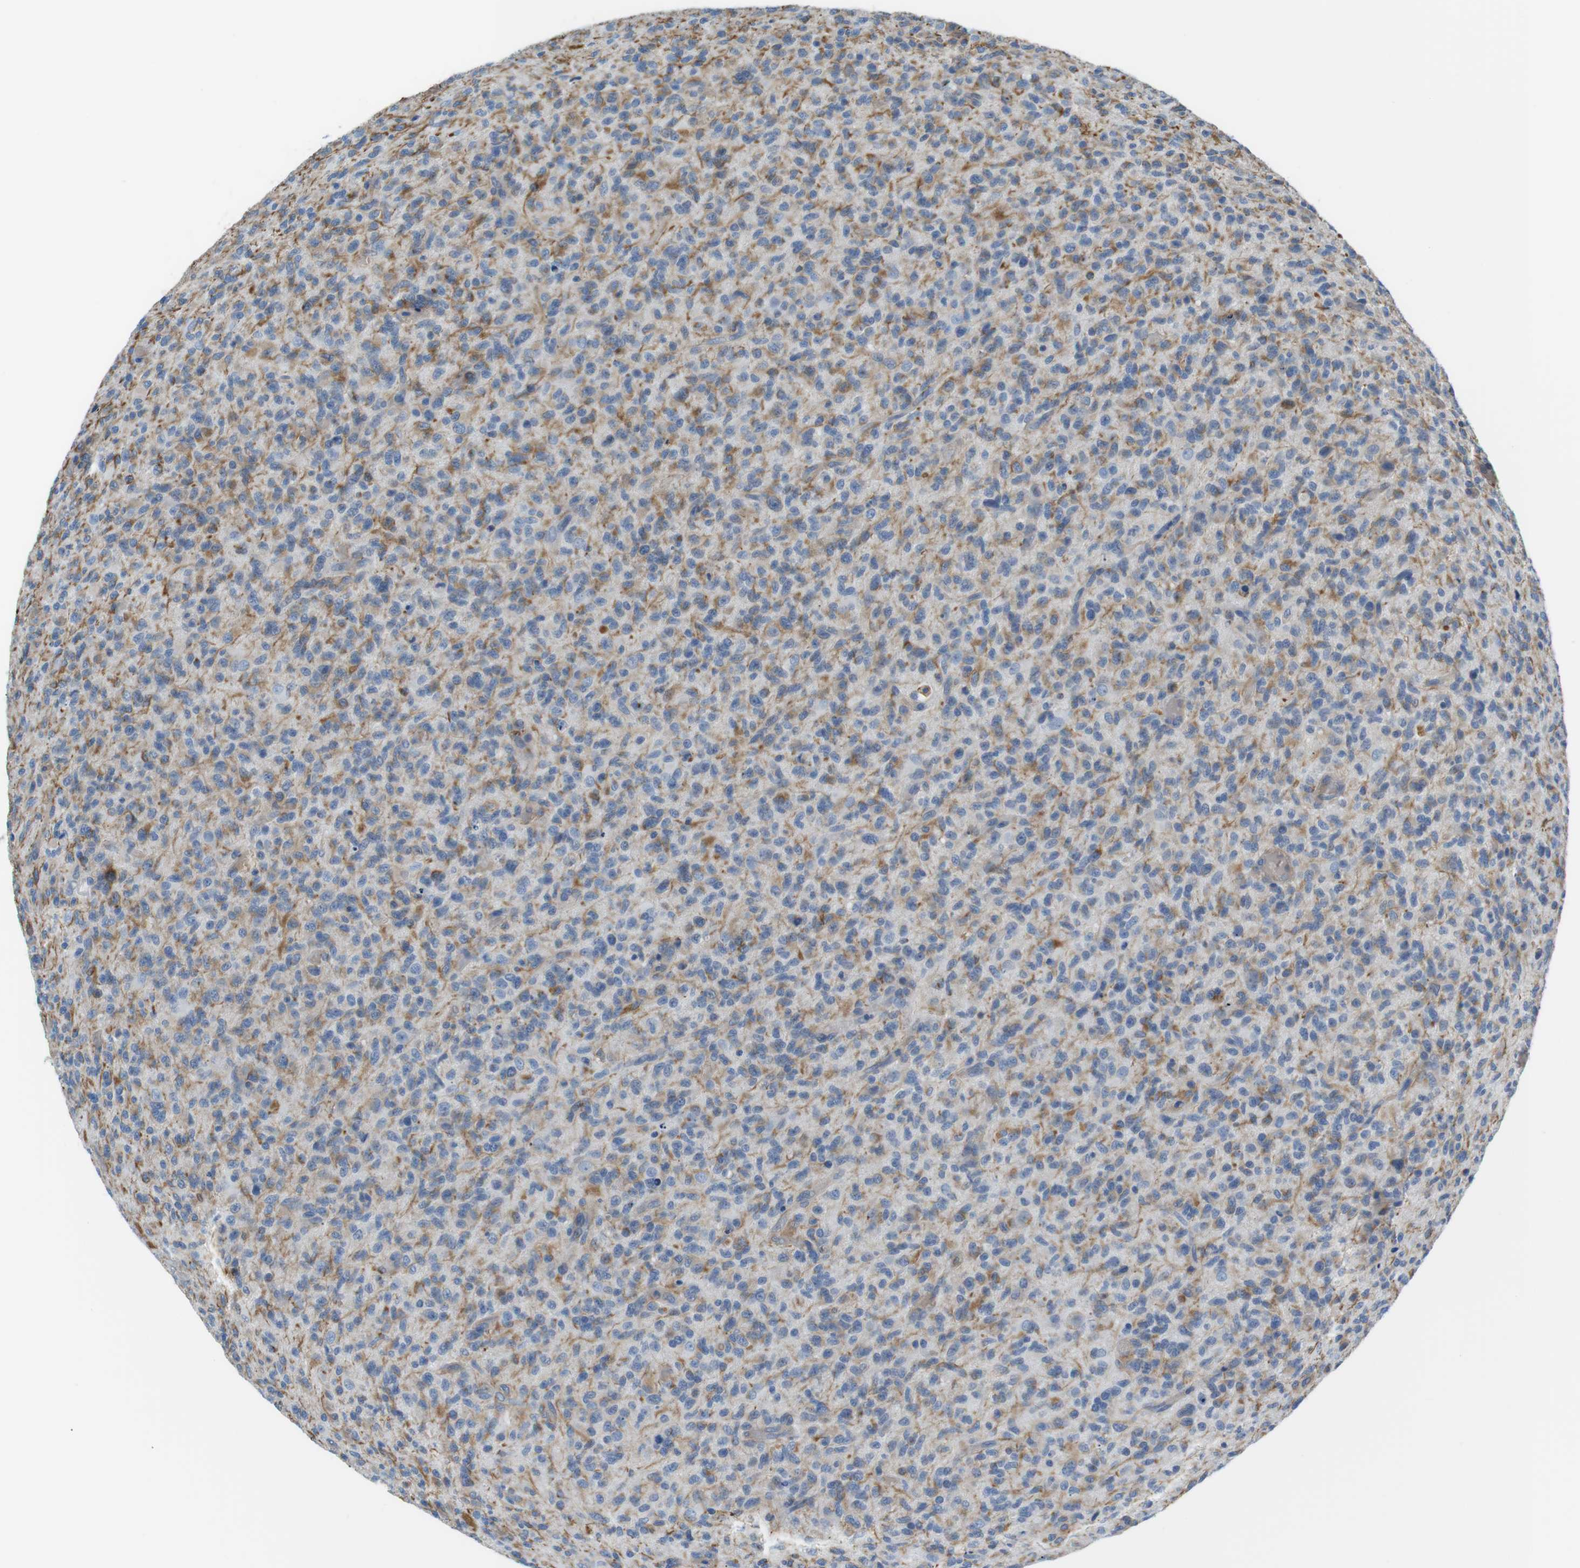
{"staining": {"intensity": "moderate", "quantity": "25%-75%", "location": "cytoplasmic/membranous"}, "tissue": "glioma", "cell_type": "Tumor cells", "image_type": "cancer", "snomed": [{"axis": "morphology", "description": "Glioma, malignant, High grade"}, {"axis": "topography", "description": "Brain"}], "caption": "Protein staining by immunohistochemistry (IHC) exhibits moderate cytoplasmic/membranous staining in approximately 25%-75% of tumor cells in glioma.", "gene": "ADCY10", "patient": {"sex": "male", "age": 71}}